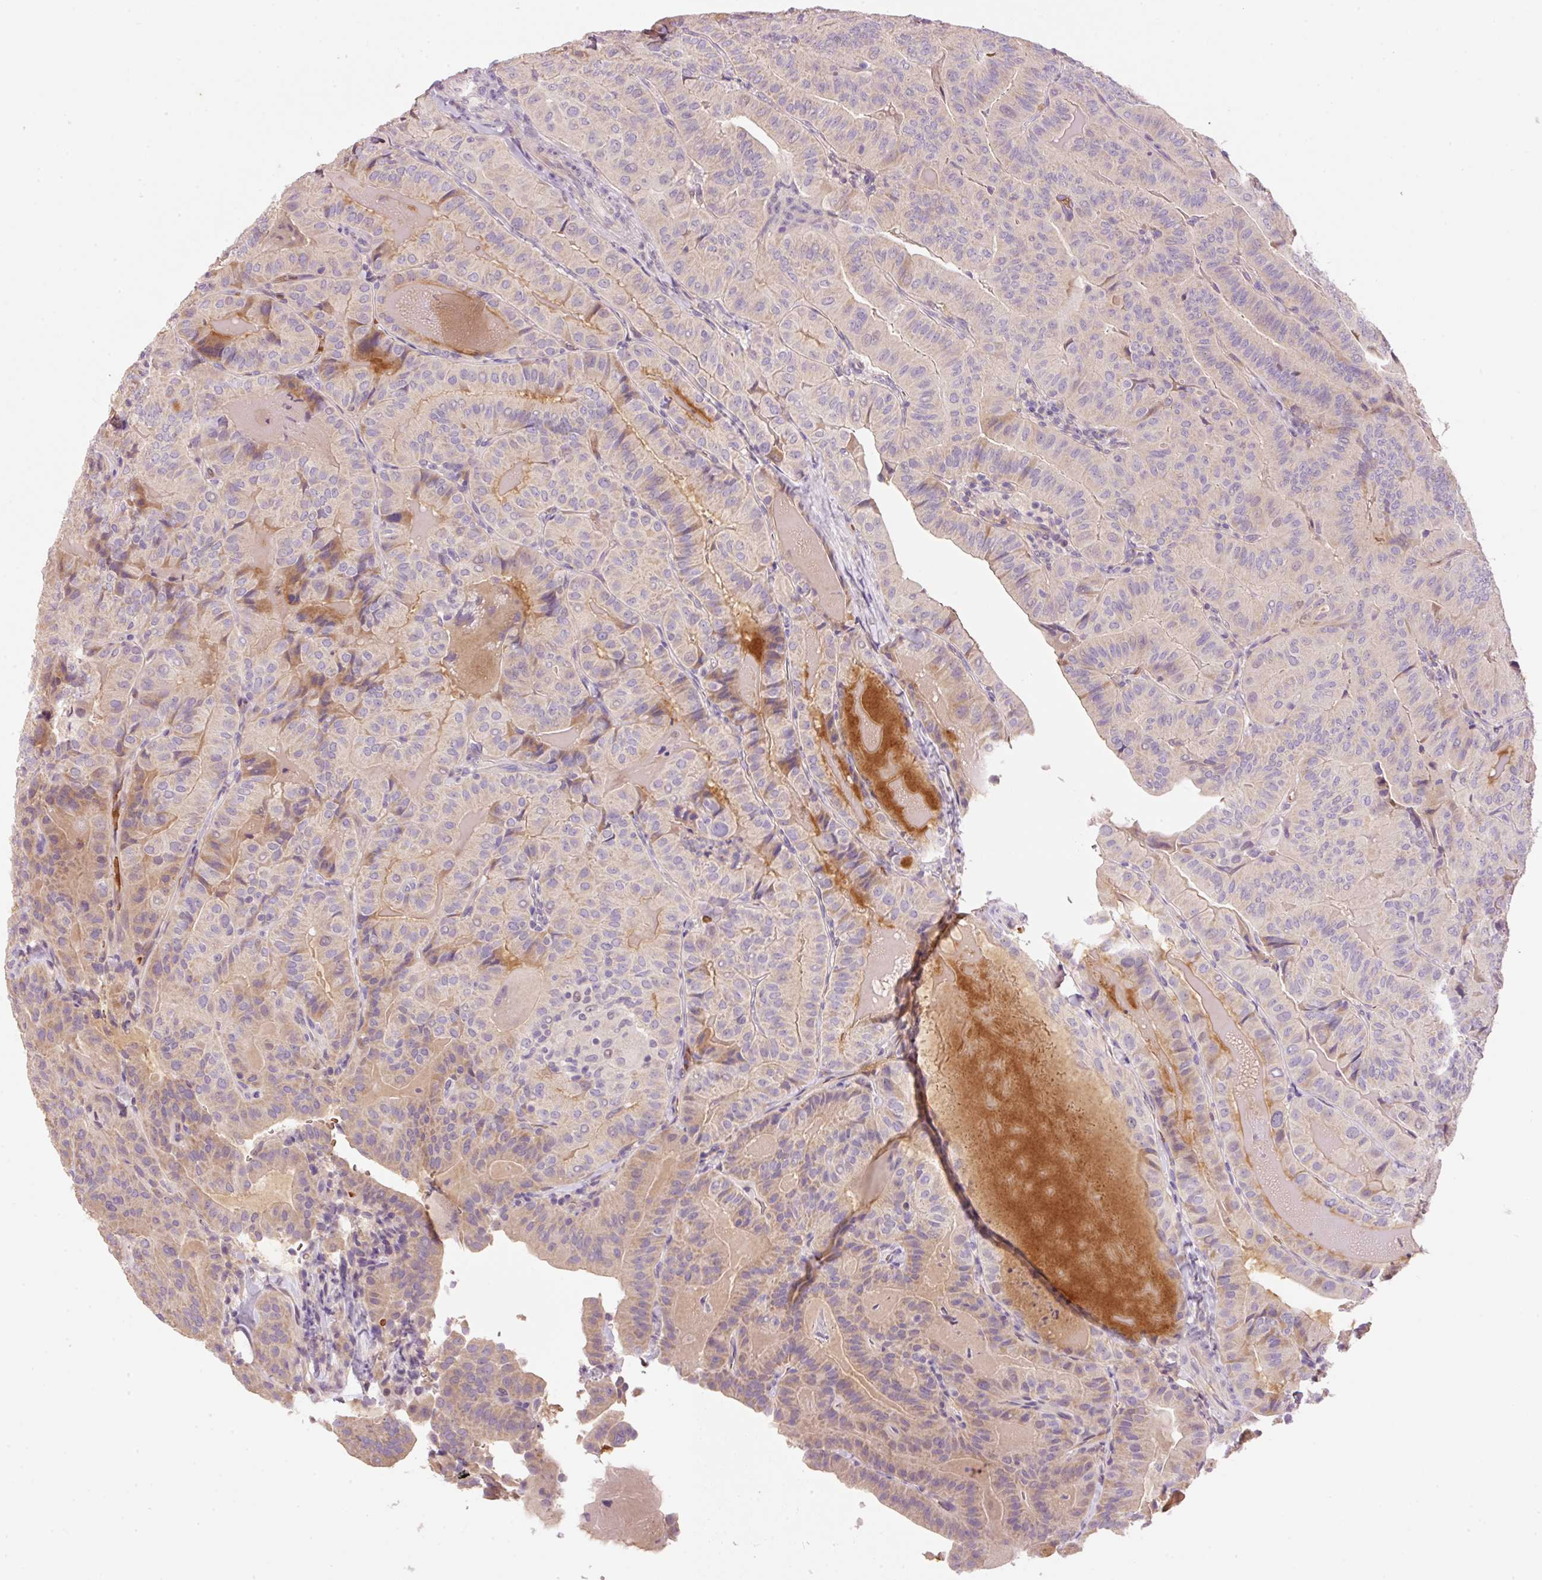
{"staining": {"intensity": "weak", "quantity": "<25%", "location": "cytoplasmic/membranous"}, "tissue": "thyroid cancer", "cell_type": "Tumor cells", "image_type": "cancer", "snomed": [{"axis": "morphology", "description": "Papillary adenocarcinoma, NOS"}, {"axis": "topography", "description": "Thyroid gland"}], "caption": "Immunohistochemical staining of papillary adenocarcinoma (thyroid) exhibits no significant staining in tumor cells.", "gene": "CMTM8", "patient": {"sex": "female", "age": 68}}